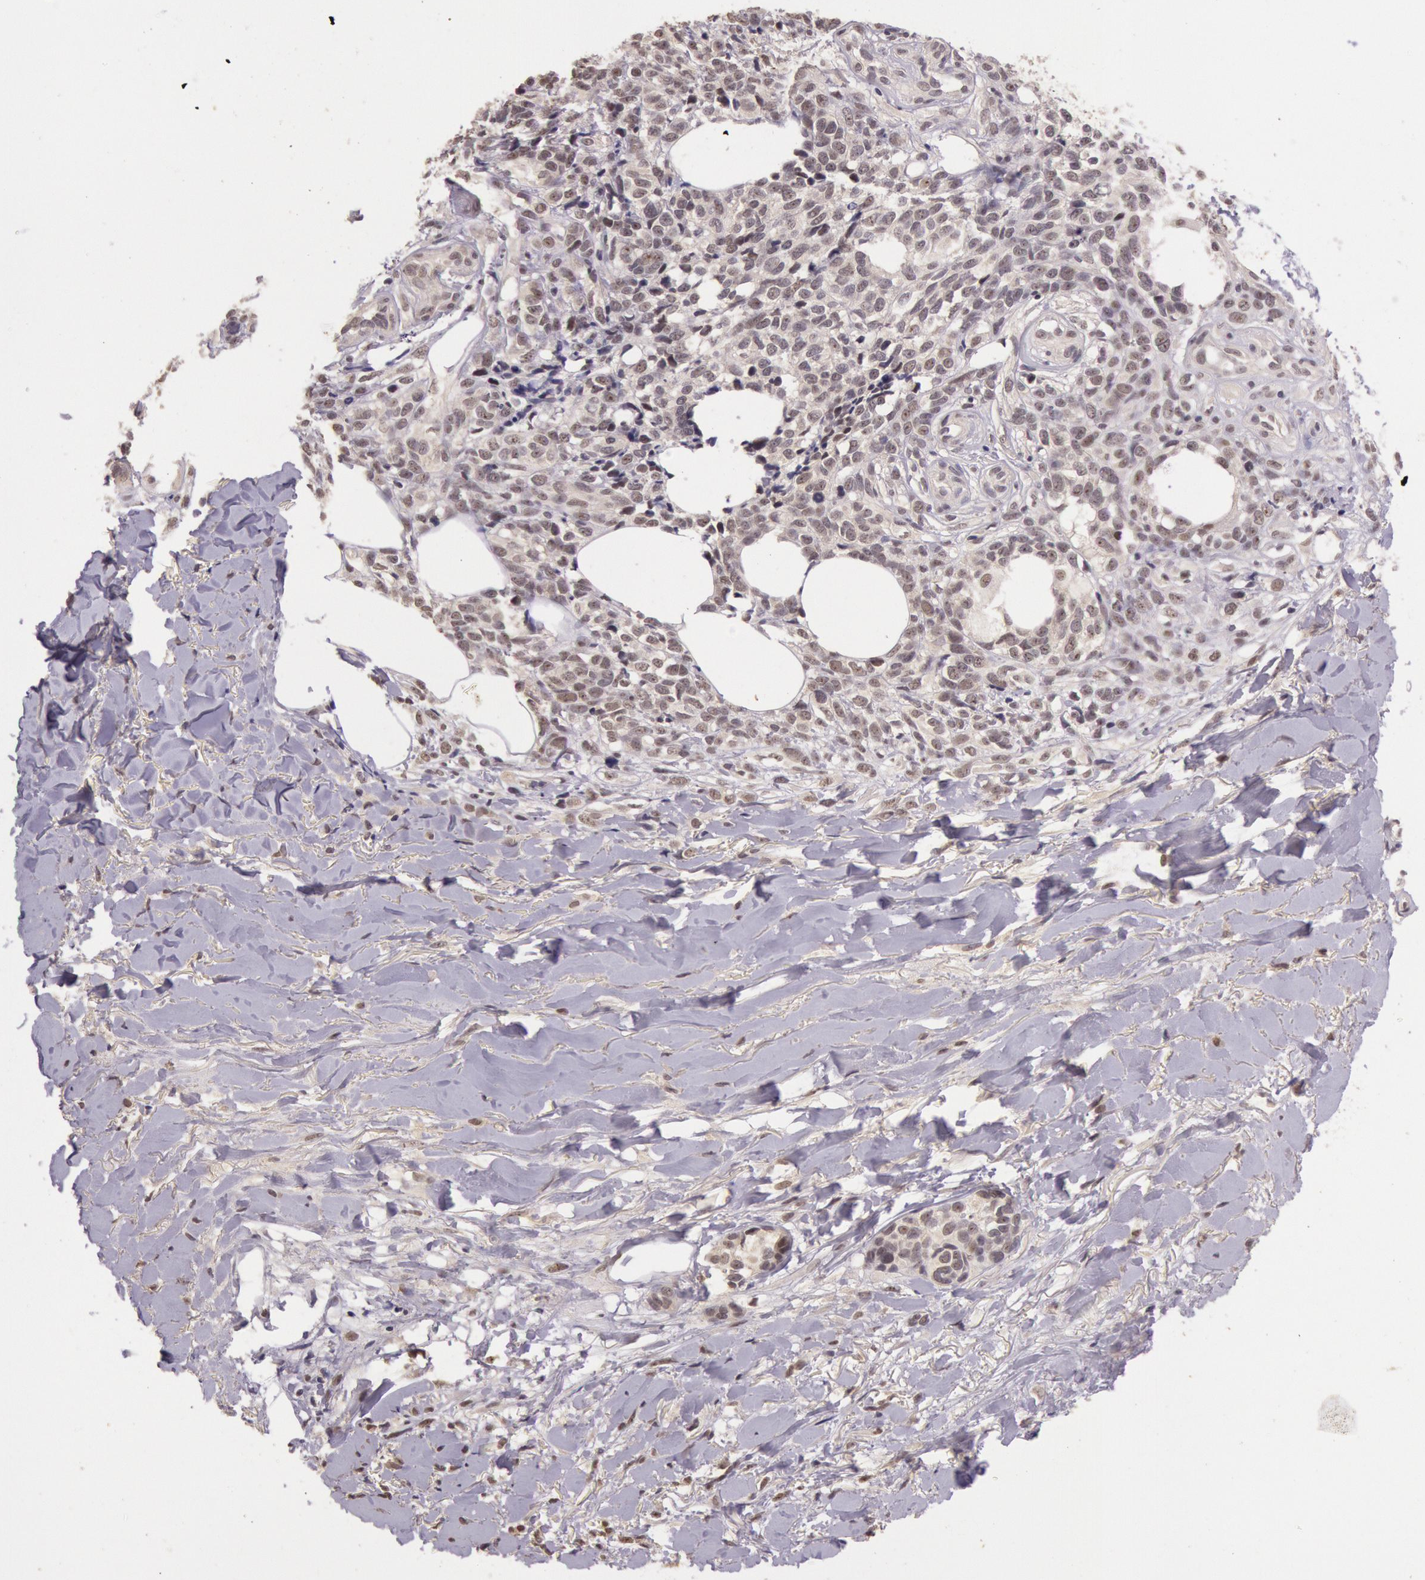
{"staining": {"intensity": "negative", "quantity": "none", "location": "none"}, "tissue": "melanoma", "cell_type": "Tumor cells", "image_type": "cancer", "snomed": [{"axis": "morphology", "description": "Malignant melanoma, NOS"}, {"axis": "topography", "description": "Skin"}], "caption": "Immunohistochemistry of human malignant melanoma demonstrates no expression in tumor cells.", "gene": "RTL10", "patient": {"sex": "female", "age": 85}}